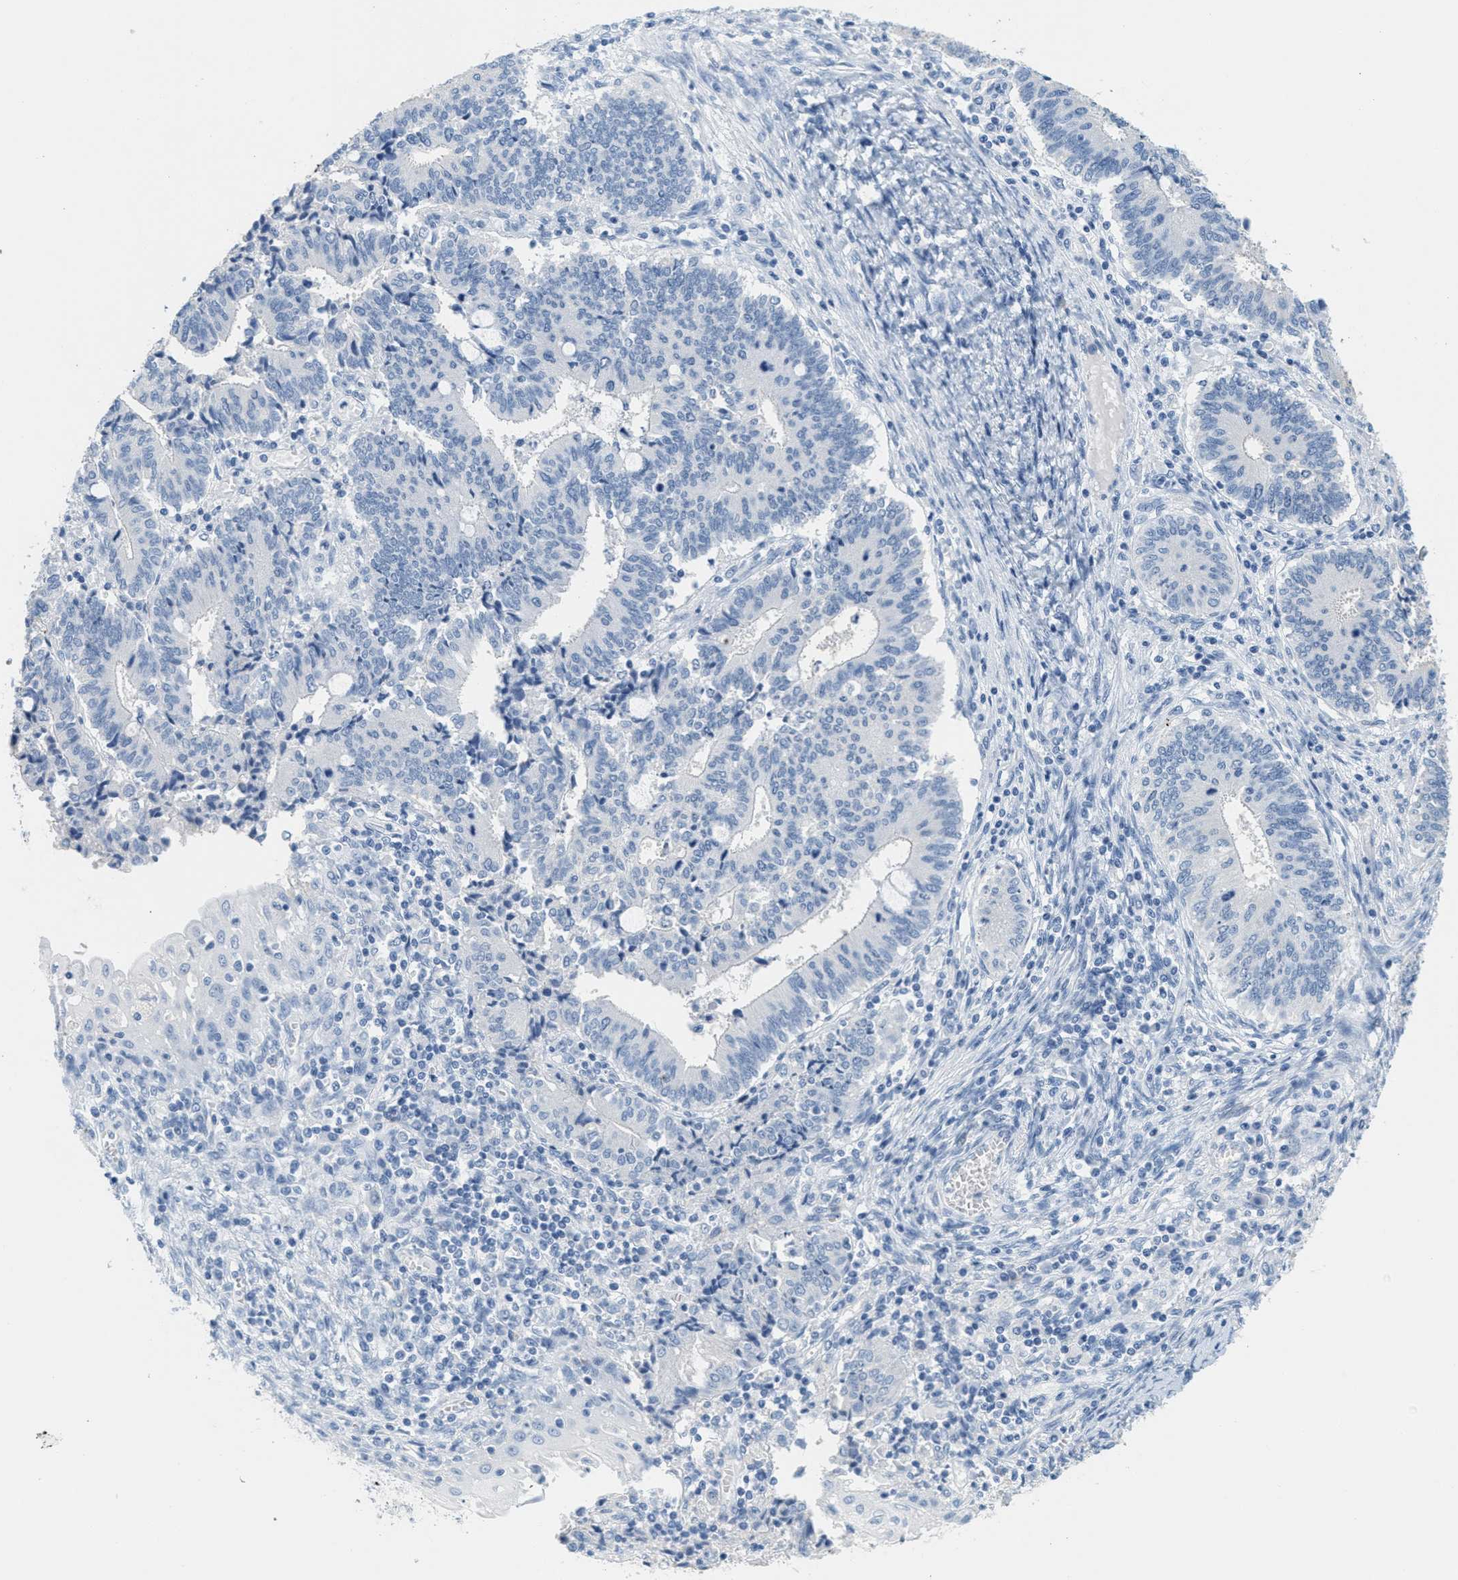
{"staining": {"intensity": "negative", "quantity": "none", "location": "none"}, "tissue": "cervical cancer", "cell_type": "Tumor cells", "image_type": "cancer", "snomed": [{"axis": "morphology", "description": "Adenocarcinoma, NOS"}, {"axis": "topography", "description": "Cervix"}], "caption": "Tumor cells are negative for brown protein staining in cervical cancer (adenocarcinoma).", "gene": "GPM6A", "patient": {"sex": "female", "age": 44}}